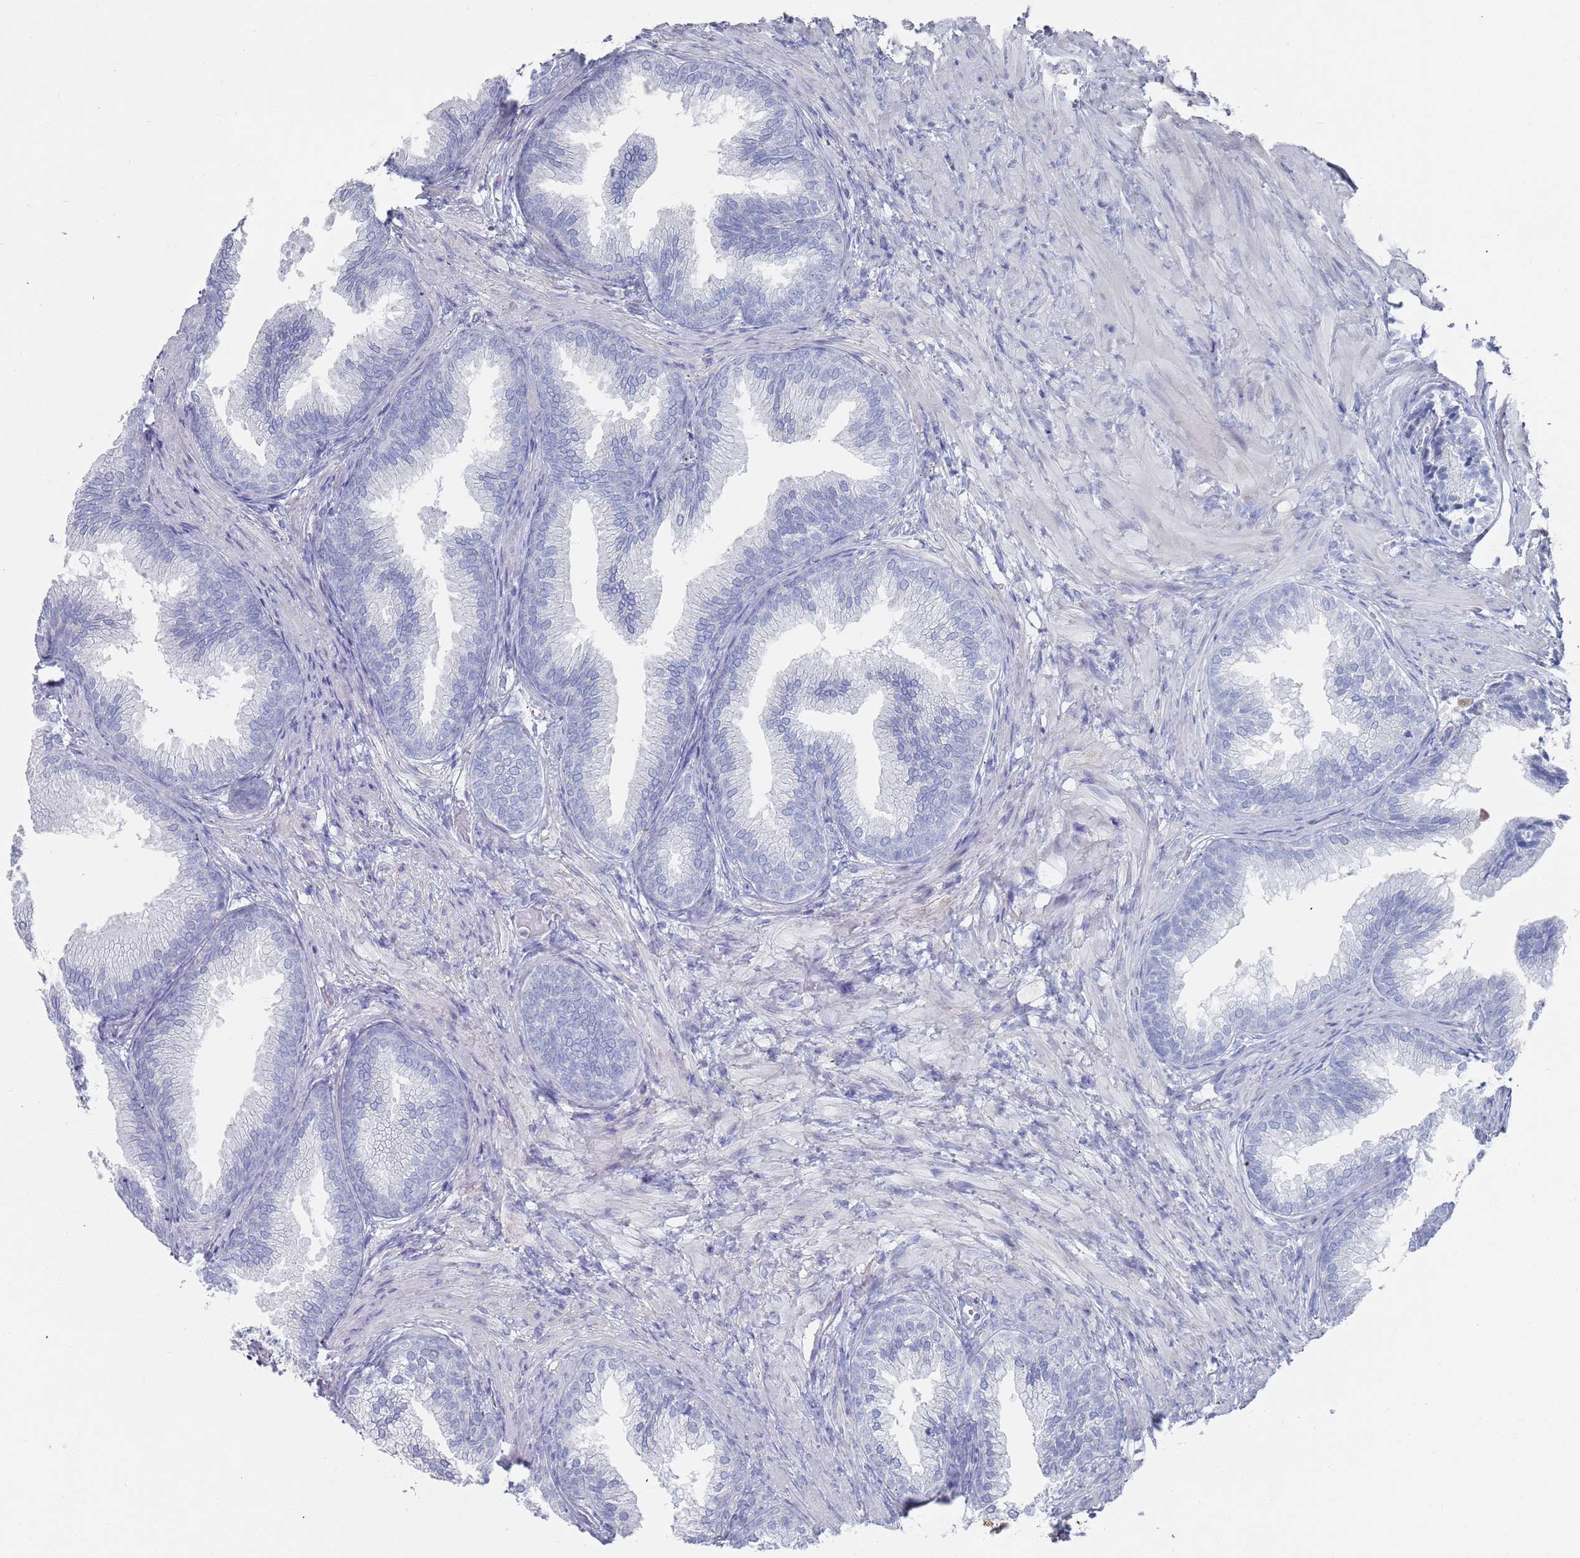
{"staining": {"intensity": "negative", "quantity": "none", "location": "none"}, "tissue": "prostate", "cell_type": "Glandular cells", "image_type": "normal", "snomed": [{"axis": "morphology", "description": "Normal tissue, NOS"}, {"axis": "topography", "description": "Prostate"}], "caption": "Unremarkable prostate was stained to show a protein in brown. There is no significant staining in glandular cells. (DAB immunohistochemistry (IHC) visualized using brightfield microscopy, high magnification).", "gene": "MAT1A", "patient": {"sex": "male", "age": 76}}